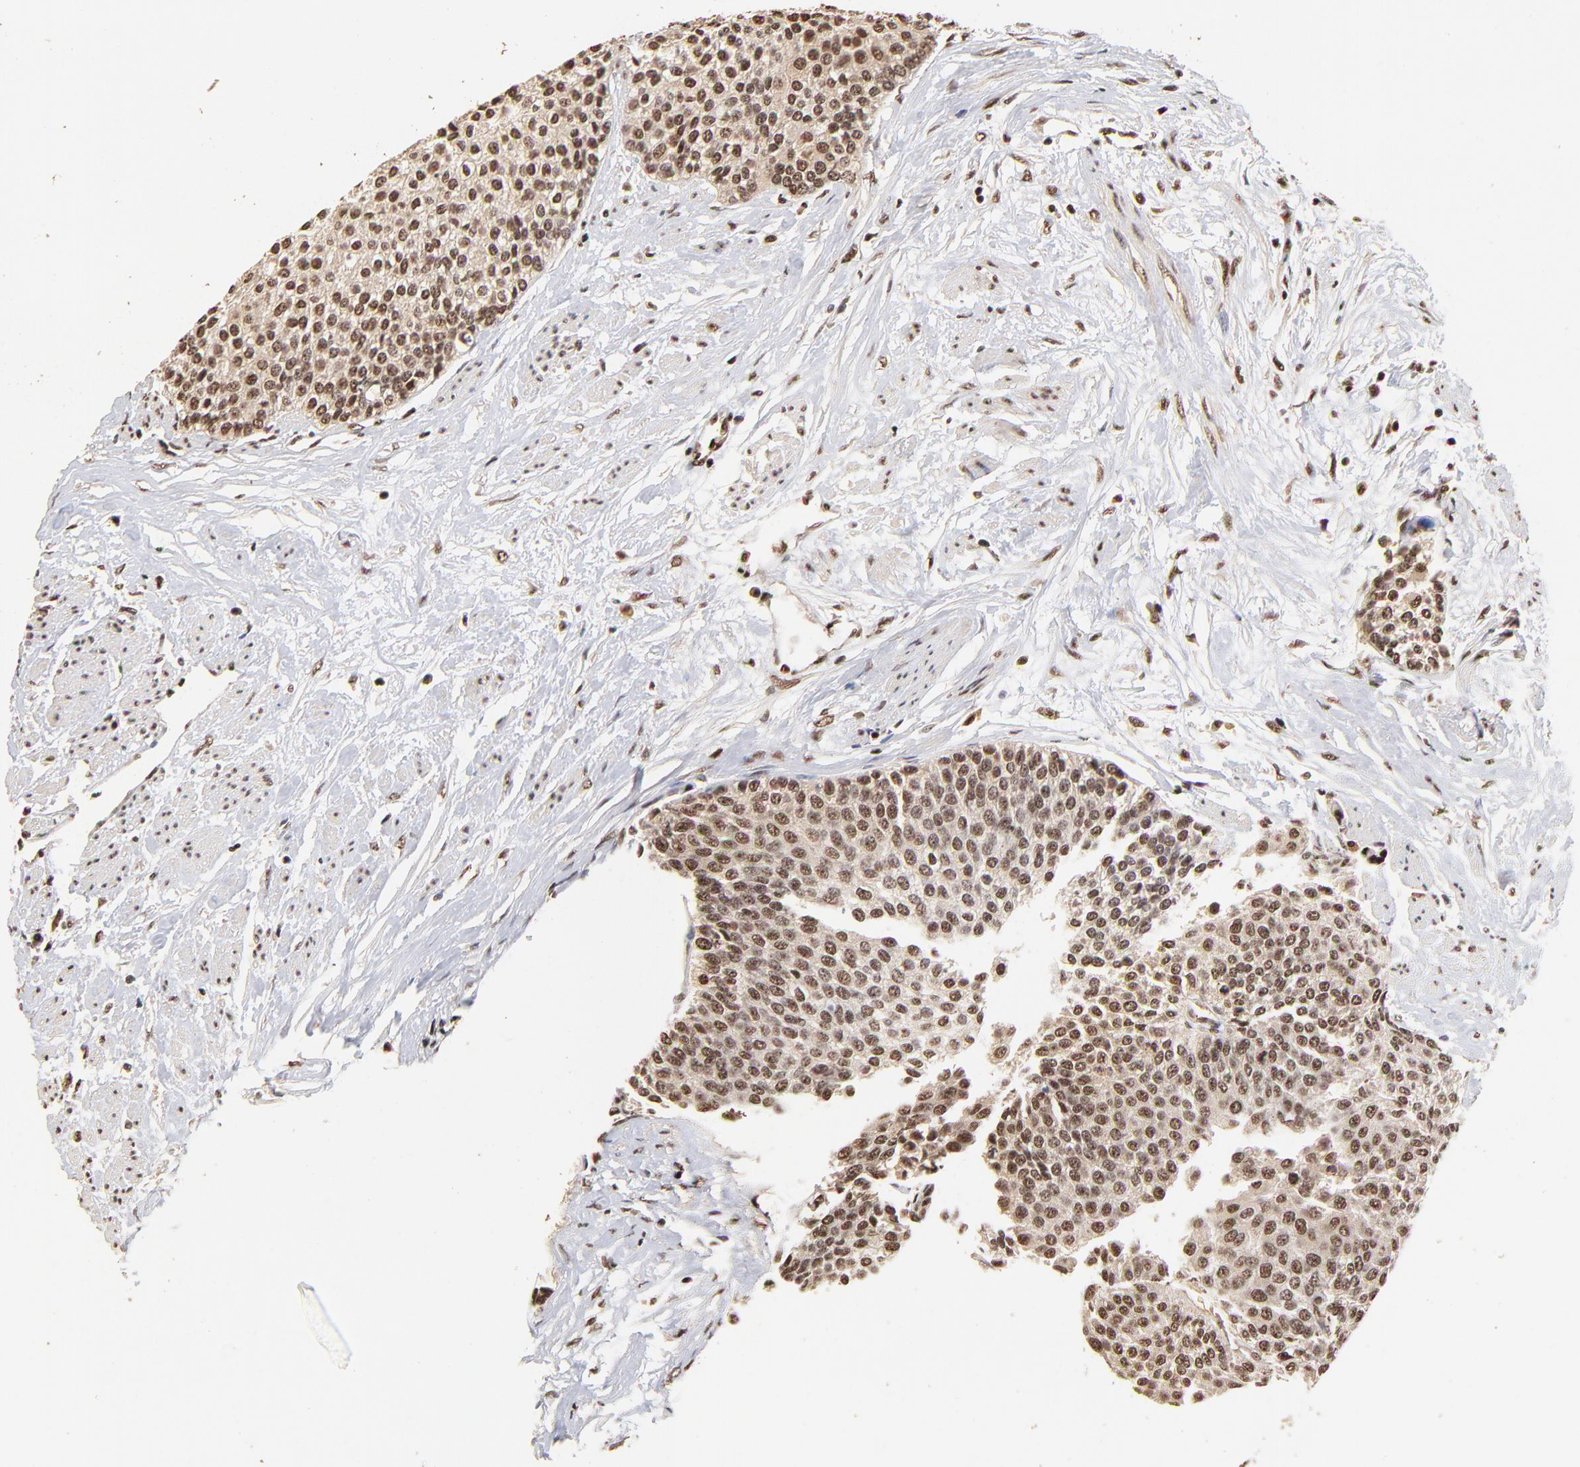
{"staining": {"intensity": "moderate", "quantity": ">75%", "location": "cytoplasmic/membranous,nuclear"}, "tissue": "urothelial cancer", "cell_type": "Tumor cells", "image_type": "cancer", "snomed": [{"axis": "morphology", "description": "Urothelial carcinoma, Low grade"}, {"axis": "topography", "description": "Urinary bladder"}], "caption": "Protein expression analysis of urothelial cancer demonstrates moderate cytoplasmic/membranous and nuclear staining in about >75% of tumor cells.", "gene": "MED12", "patient": {"sex": "female", "age": 73}}